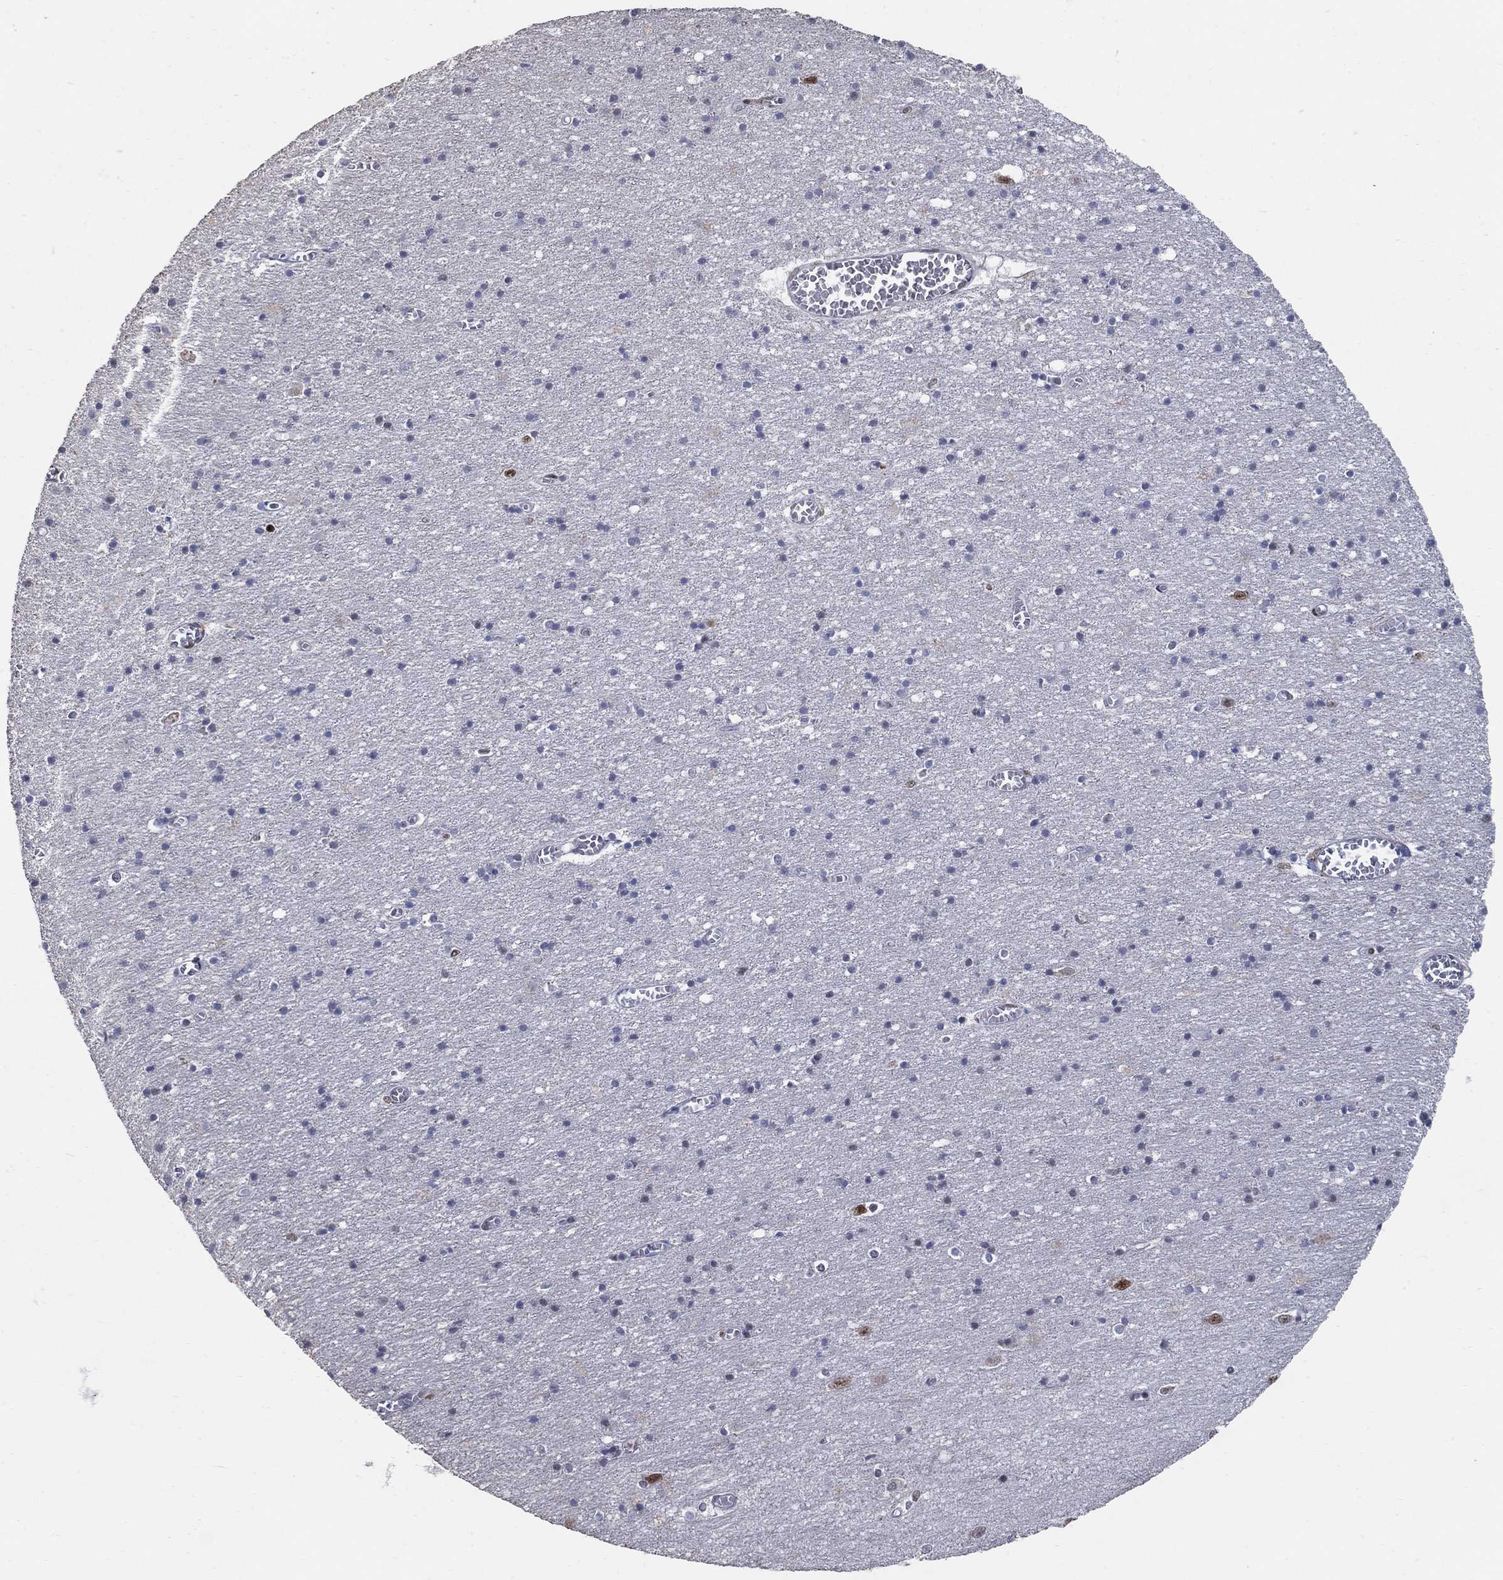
{"staining": {"intensity": "negative", "quantity": "none", "location": "none"}, "tissue": "cerebral cortex", "cell_type": "Endothelial cells", "image_type": "normal", "snomed": [{"axis": "morphology", "description": "Normal tissue, NOS"}, {"axis": "topography", "description": "Cerebral cortex"}], "caption": "IHC micrograph of unremarkable cerebral cortex: cerebral cortex stained with DAB displays no significant protein staining in endothelial cells.", "gene": "PNISR", "patient": {"sex": "male", "age": 70}}